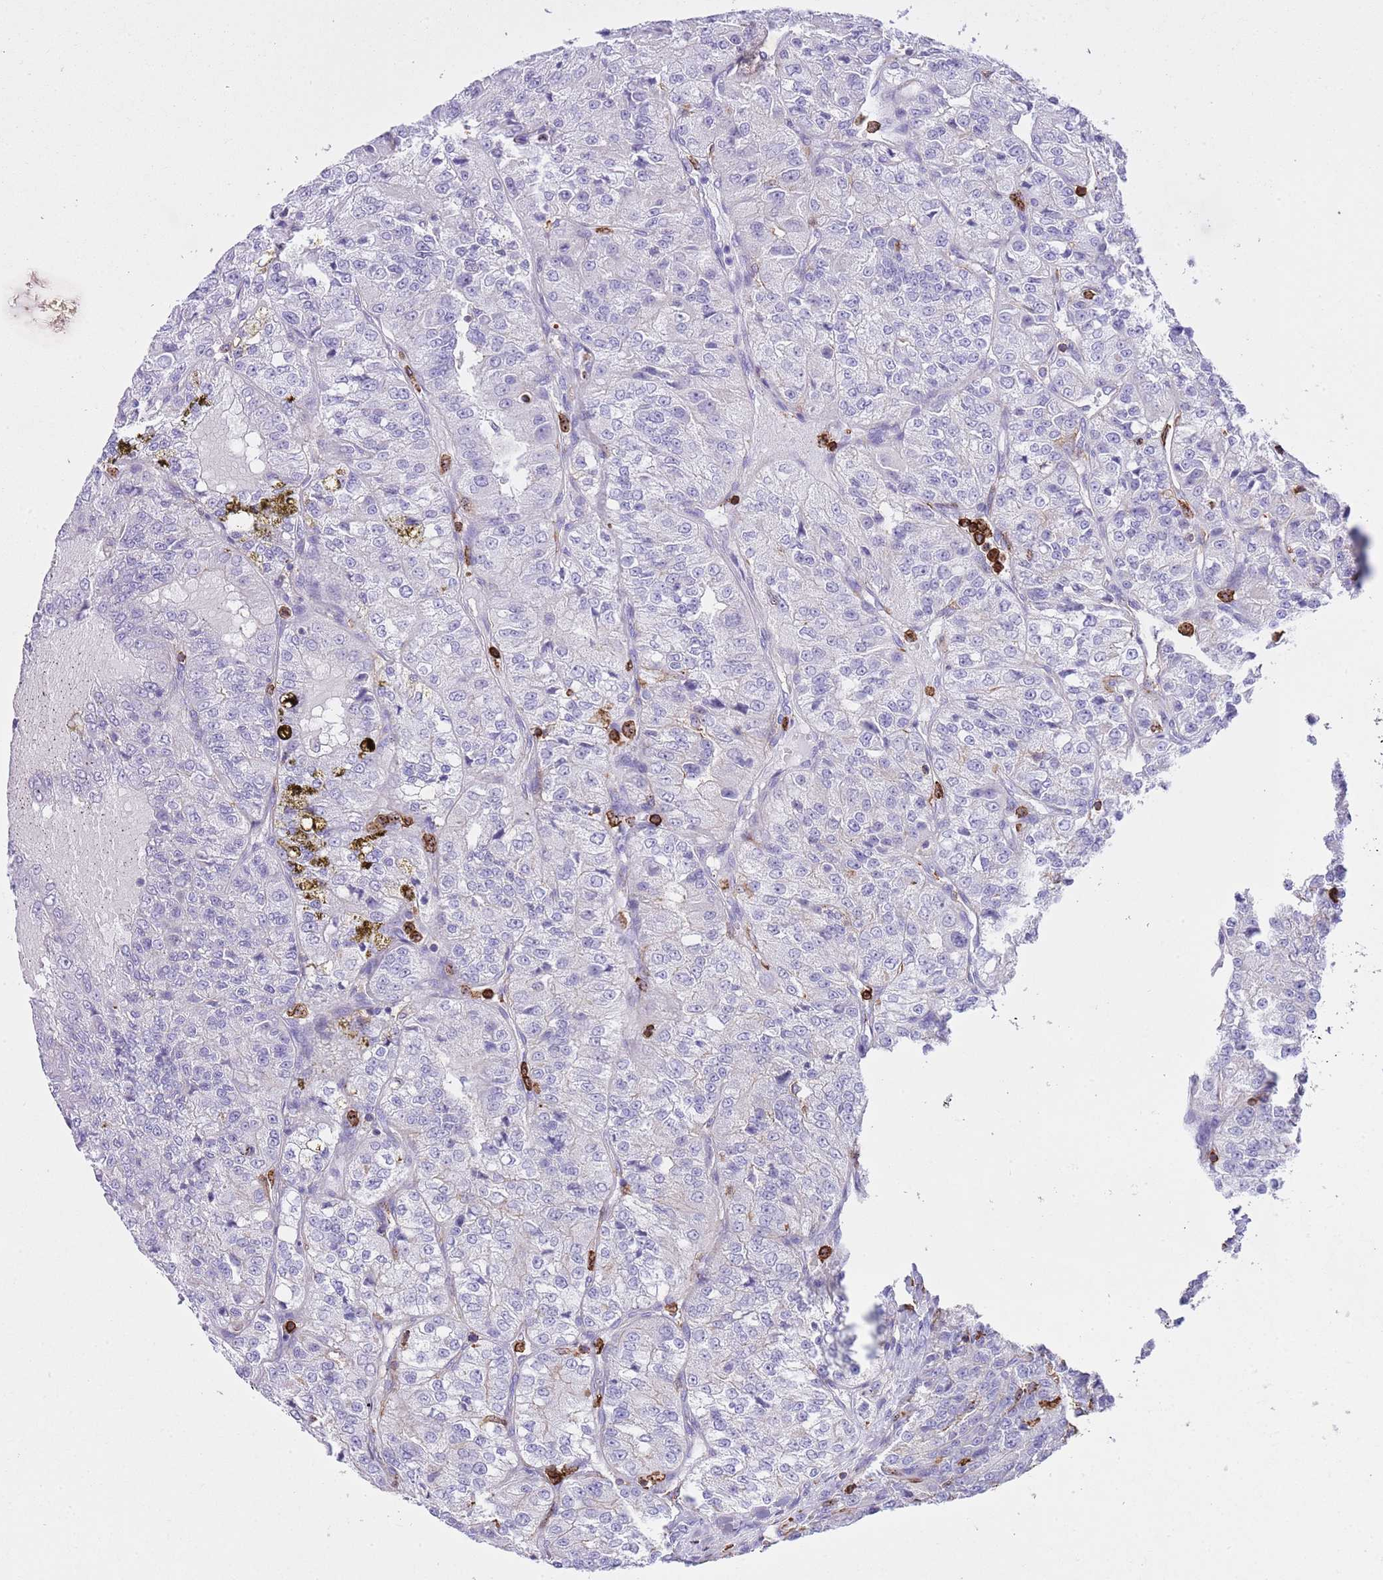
{"staining": {"intensity": "negative", "quantity": "none", "location": "none"}, "tissue": "renal cancer", "cell_type": "Tumor cells", "image_type": "cancer", "snomed": [{"axis": "morphology", "description": "Adenocarcinoma, NOS"}, {"axis": "topography", "description": "Kidney"}], "caption": "IHC of human adenocarcinoma (renal) reveals no expression in tumor cells.", "gene": "EFHD2", "patient": {"sex": "female", "age": 63}}